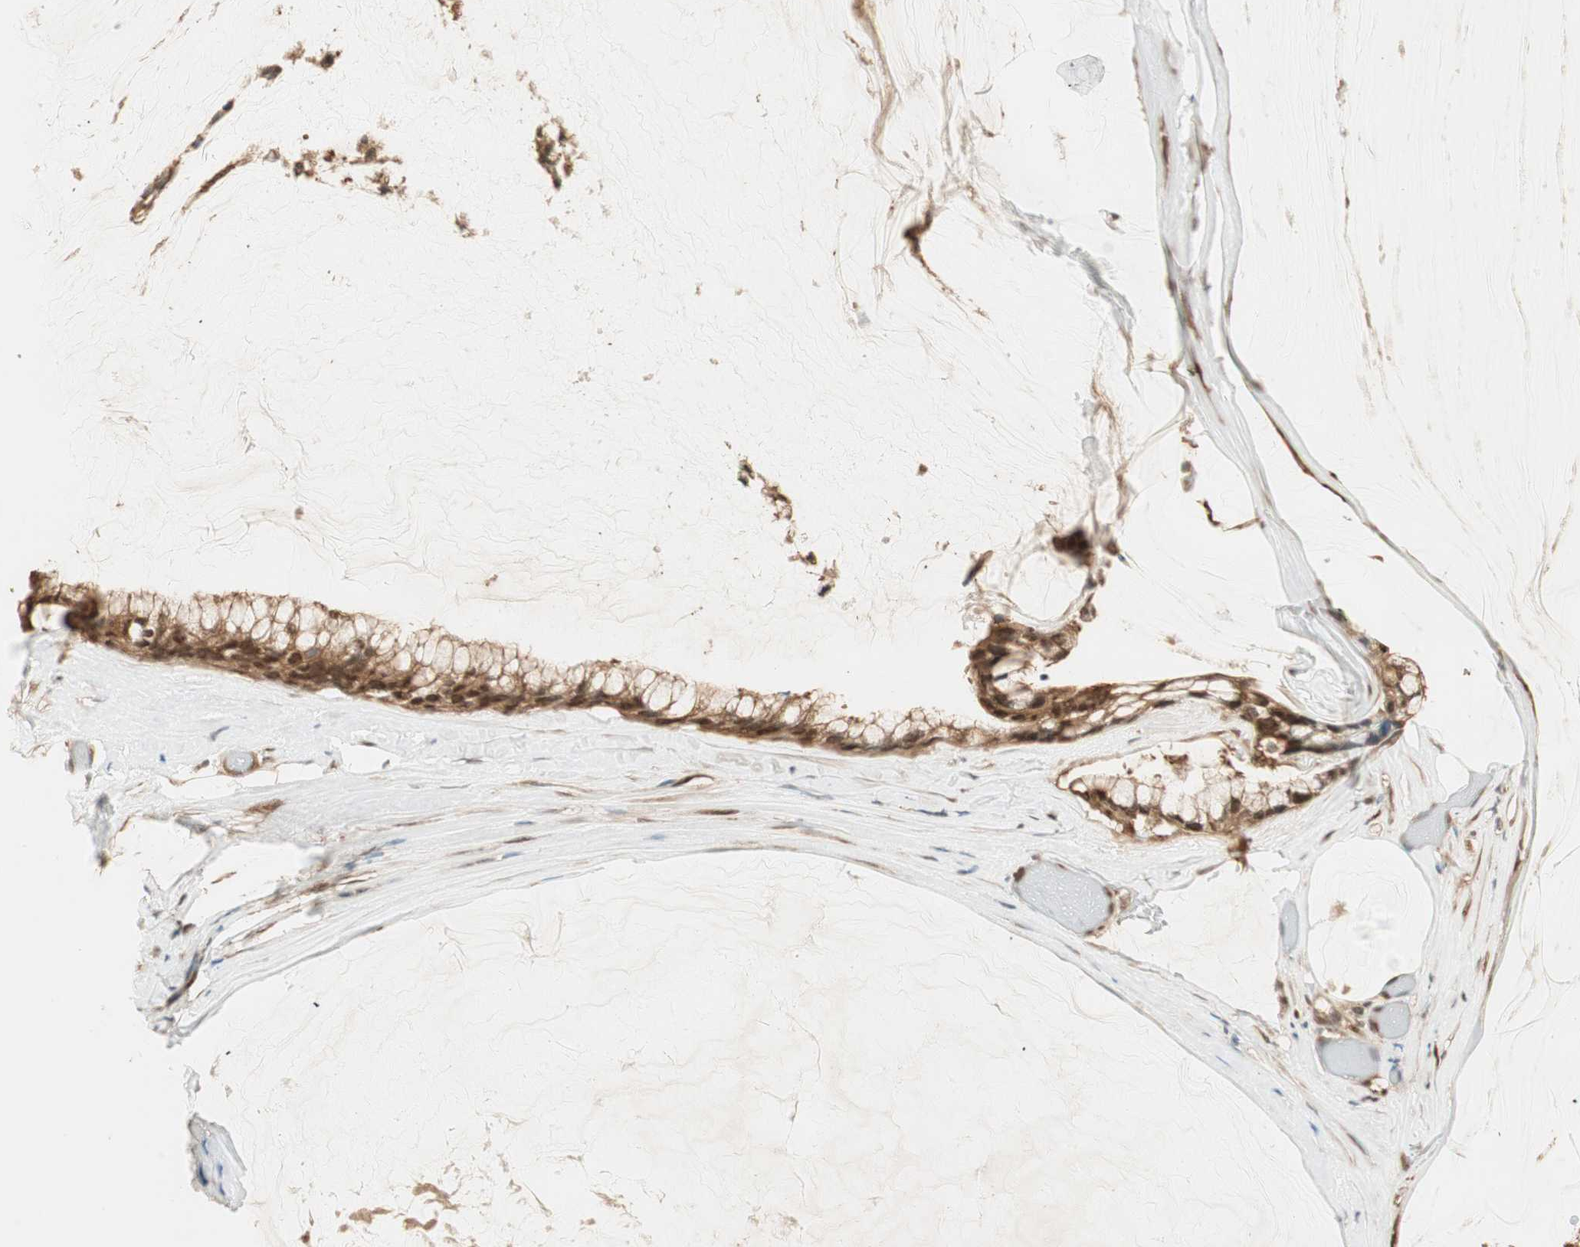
{"staining": {"intensity": "strong", "quantity": ">75%", "location": "cytoplasmic/membranous,nuclear"}, "tissue": "ovarian cancer", "cell_type": "Tumor cells", "image_type": "cancer", "snomed": [{"axis": "morphology", "description": "Cystadenocarcinoma, mucinous, NOS"}, {"axis": "topography", "description": "Ovary"}], "caption": "Immunohistochemistry (IHC) of human ovarian cancer (mucinous cystadenocarcinoma) demonstrates high levels of strong cytoplasmic/membranous and nuclear expression in about >75% of tumor cells.", "gene": "ZNF443", "patient": {"sex": "female", "age": 39}}